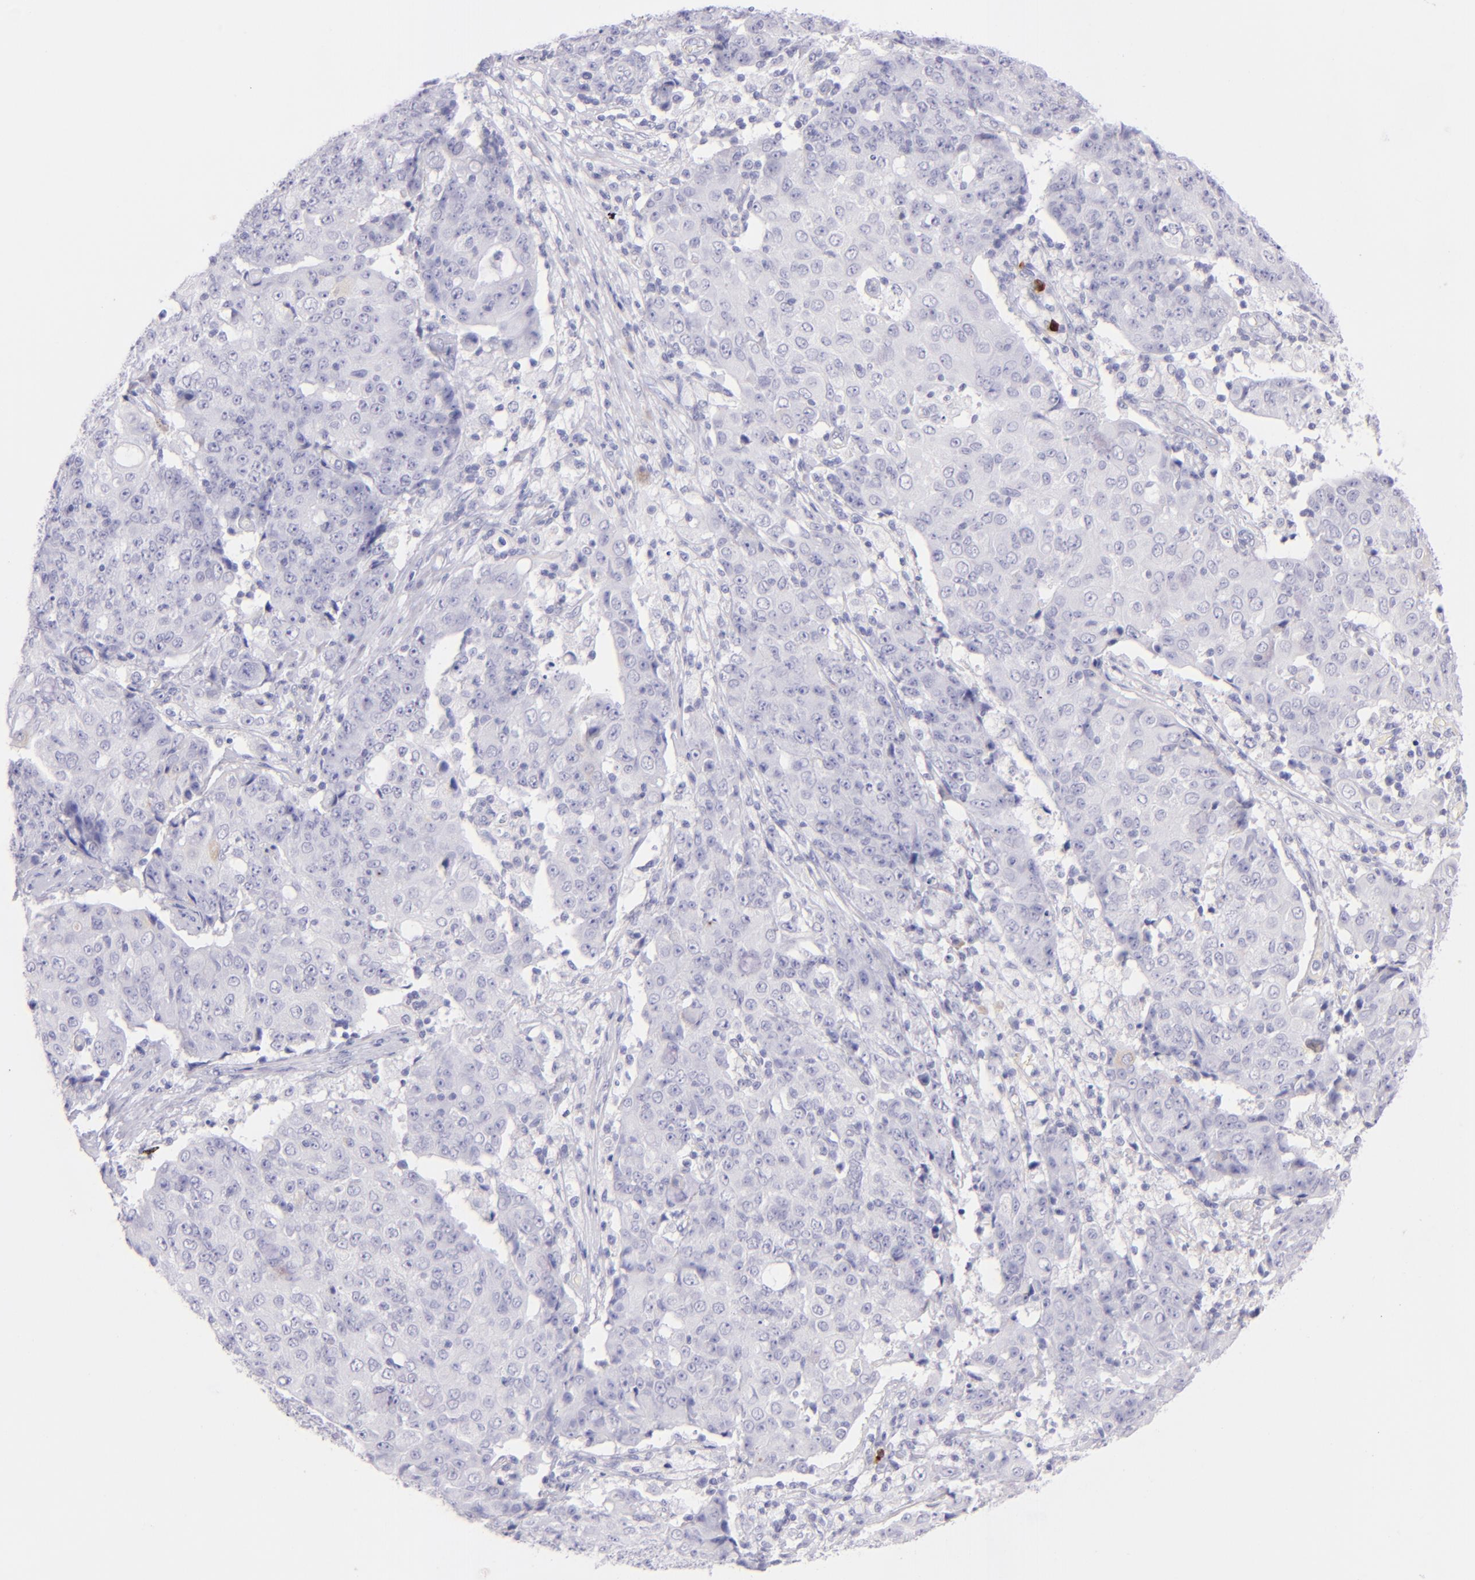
{"staining": {"intensity": "negative", "quantity": "none", "location": "none"}, "tissue": "ovarian cancer", "cell_type": "Tumor cells", "image_type": "cancer", "snomed": [{"axis": "morphology", "description": "Carcinoma, endometroid"}, {"axis": "topography", "description": "Ovary"}], "caption": "DAB immunohistochemical staining of ovarian endometroid carcinoma reveals no significant staining in tumor cells.", "gene": "SDC1", "patient": {"sex": "female", "age": 42}}